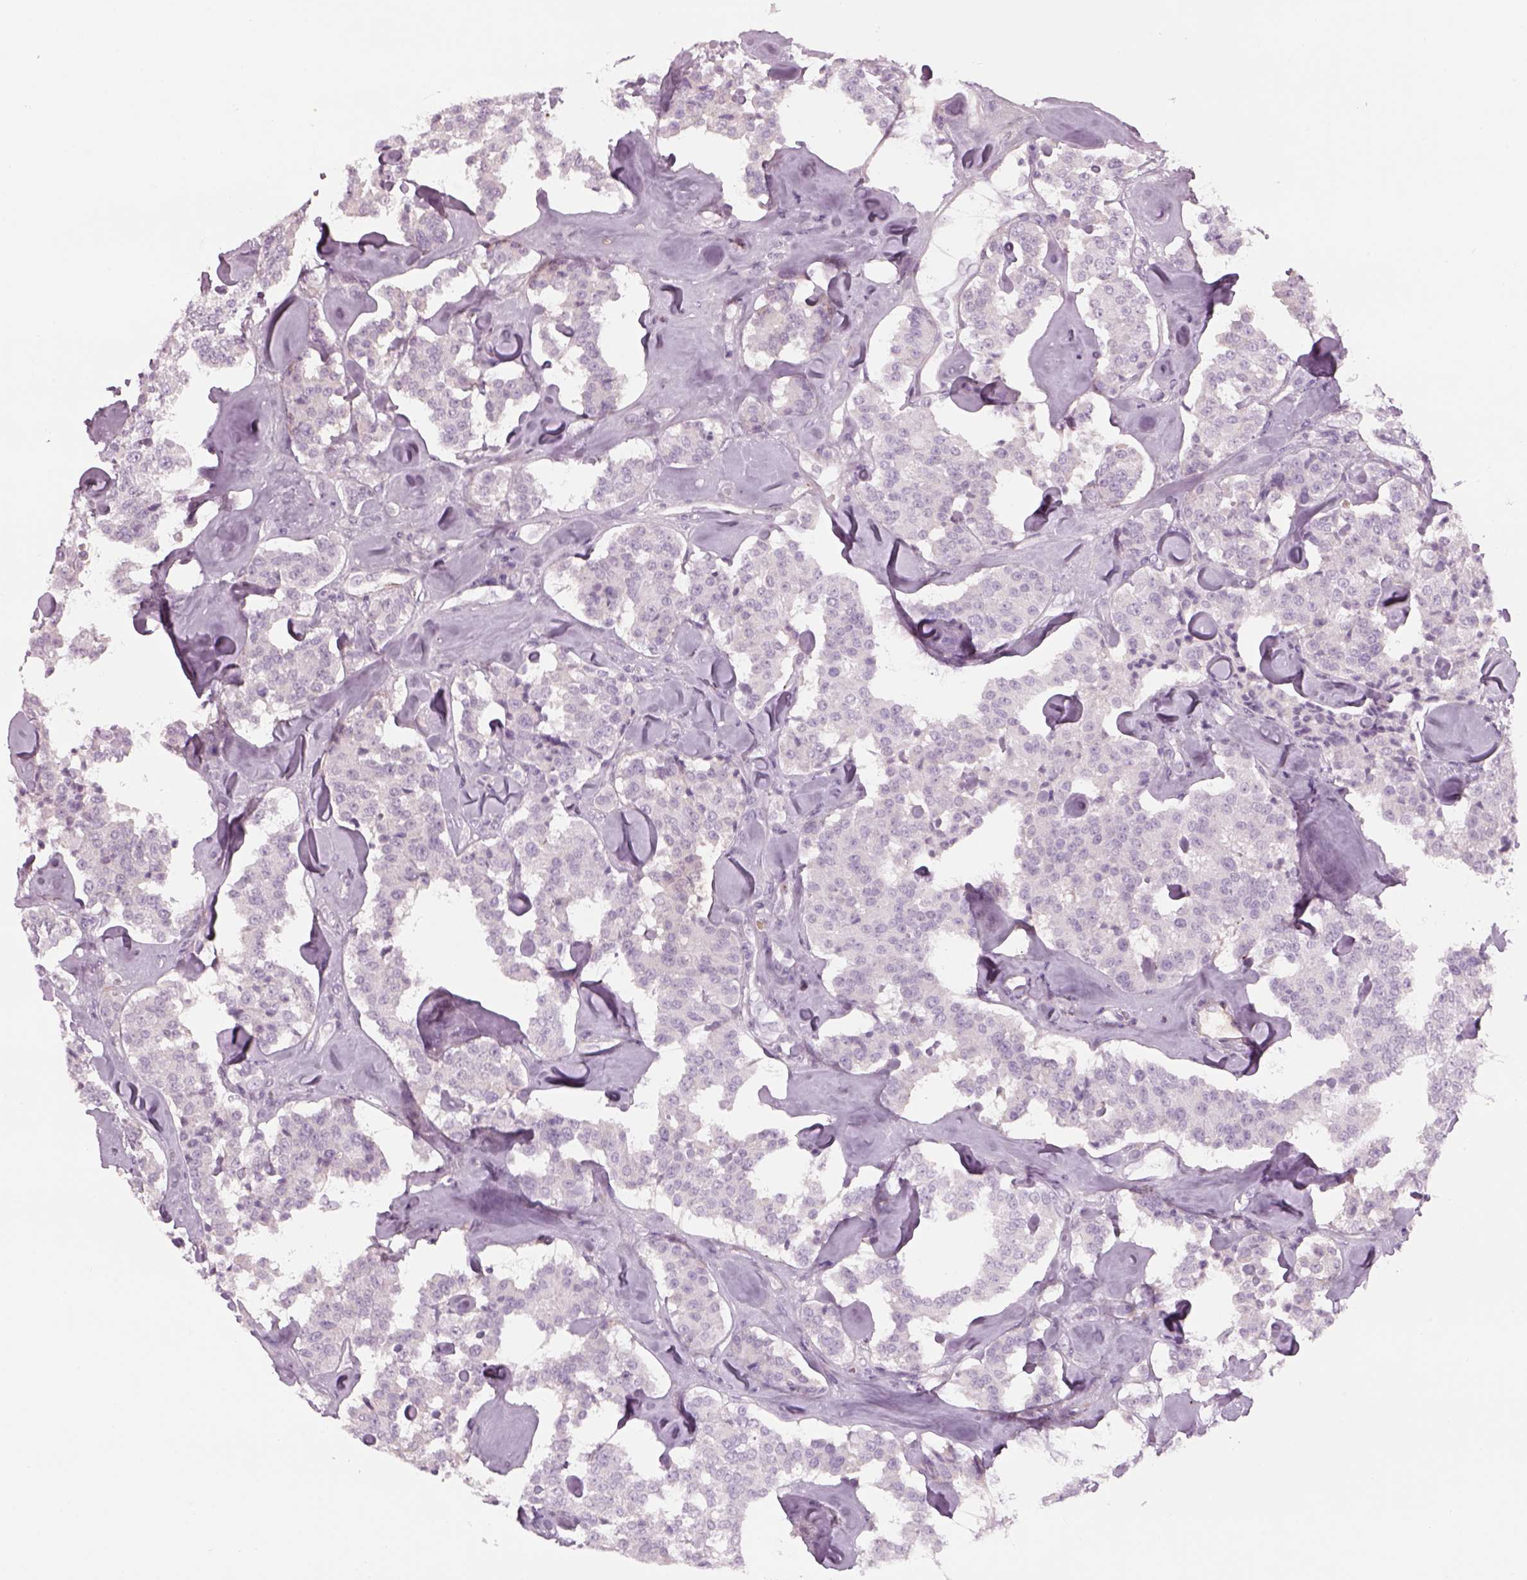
{"staining": {"intensity": "negative", "quantity": "none", "location": "none"}, "tissue": "carcinoid", "cell_type": "Tumor cells", "image_type": "cancer", "snomed": [{"axis": "morphology", "description": "Carcinoid, malignant, NOS"}, {"axis": "topography", "description": "Pancreas"}], "caption": "Immunohistochemistry histopathology image of neoplastic tissue: carcinoid stained with DAB (3,3'-diaminobenzidine) displays no significant protein positivity in tumor cells.", "gene": "PABPC1L2B", "patient": {"sex": "male", "age": 41}}